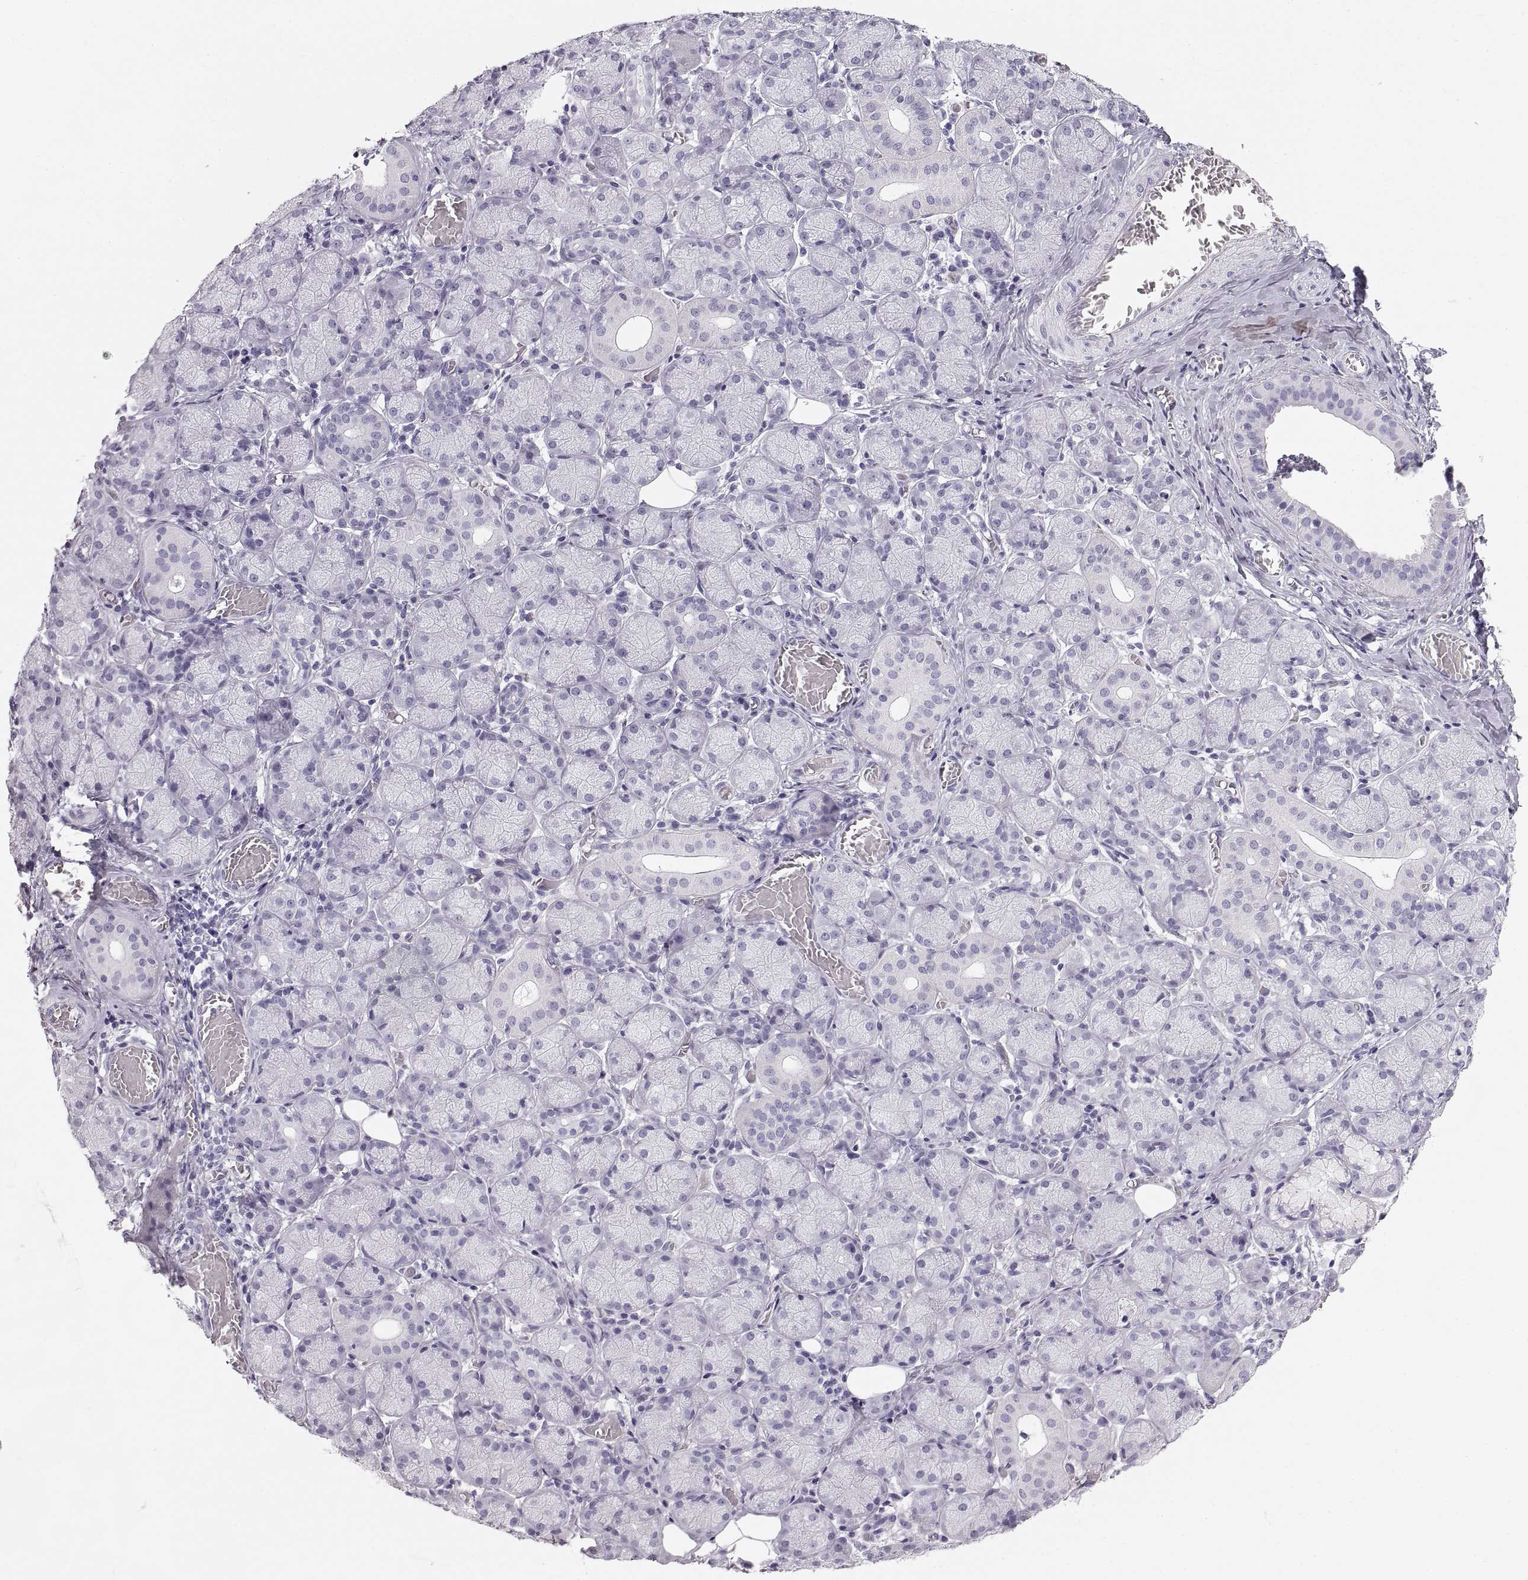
{"staining": {"intensity": "negative", "quantity": "none", "location": "none"}, "tissue": "salivary gland", "cell_type": "Glandular cells", "image_type": "normal", "snomed": [{"axis": "morphology", "description": "Normal tissue, NOS"}, {"axis": "topography", "description": "Salivary gland"}, {"axis": "topography", "description": "Peripheral nerve tissue"}], "caption": "Photomicrograph shows no significant protein staining in glandular cells of unremarkable salivary gland.", "gene": "CRYAA", "patient": {"sex": "female", "age": 24}}